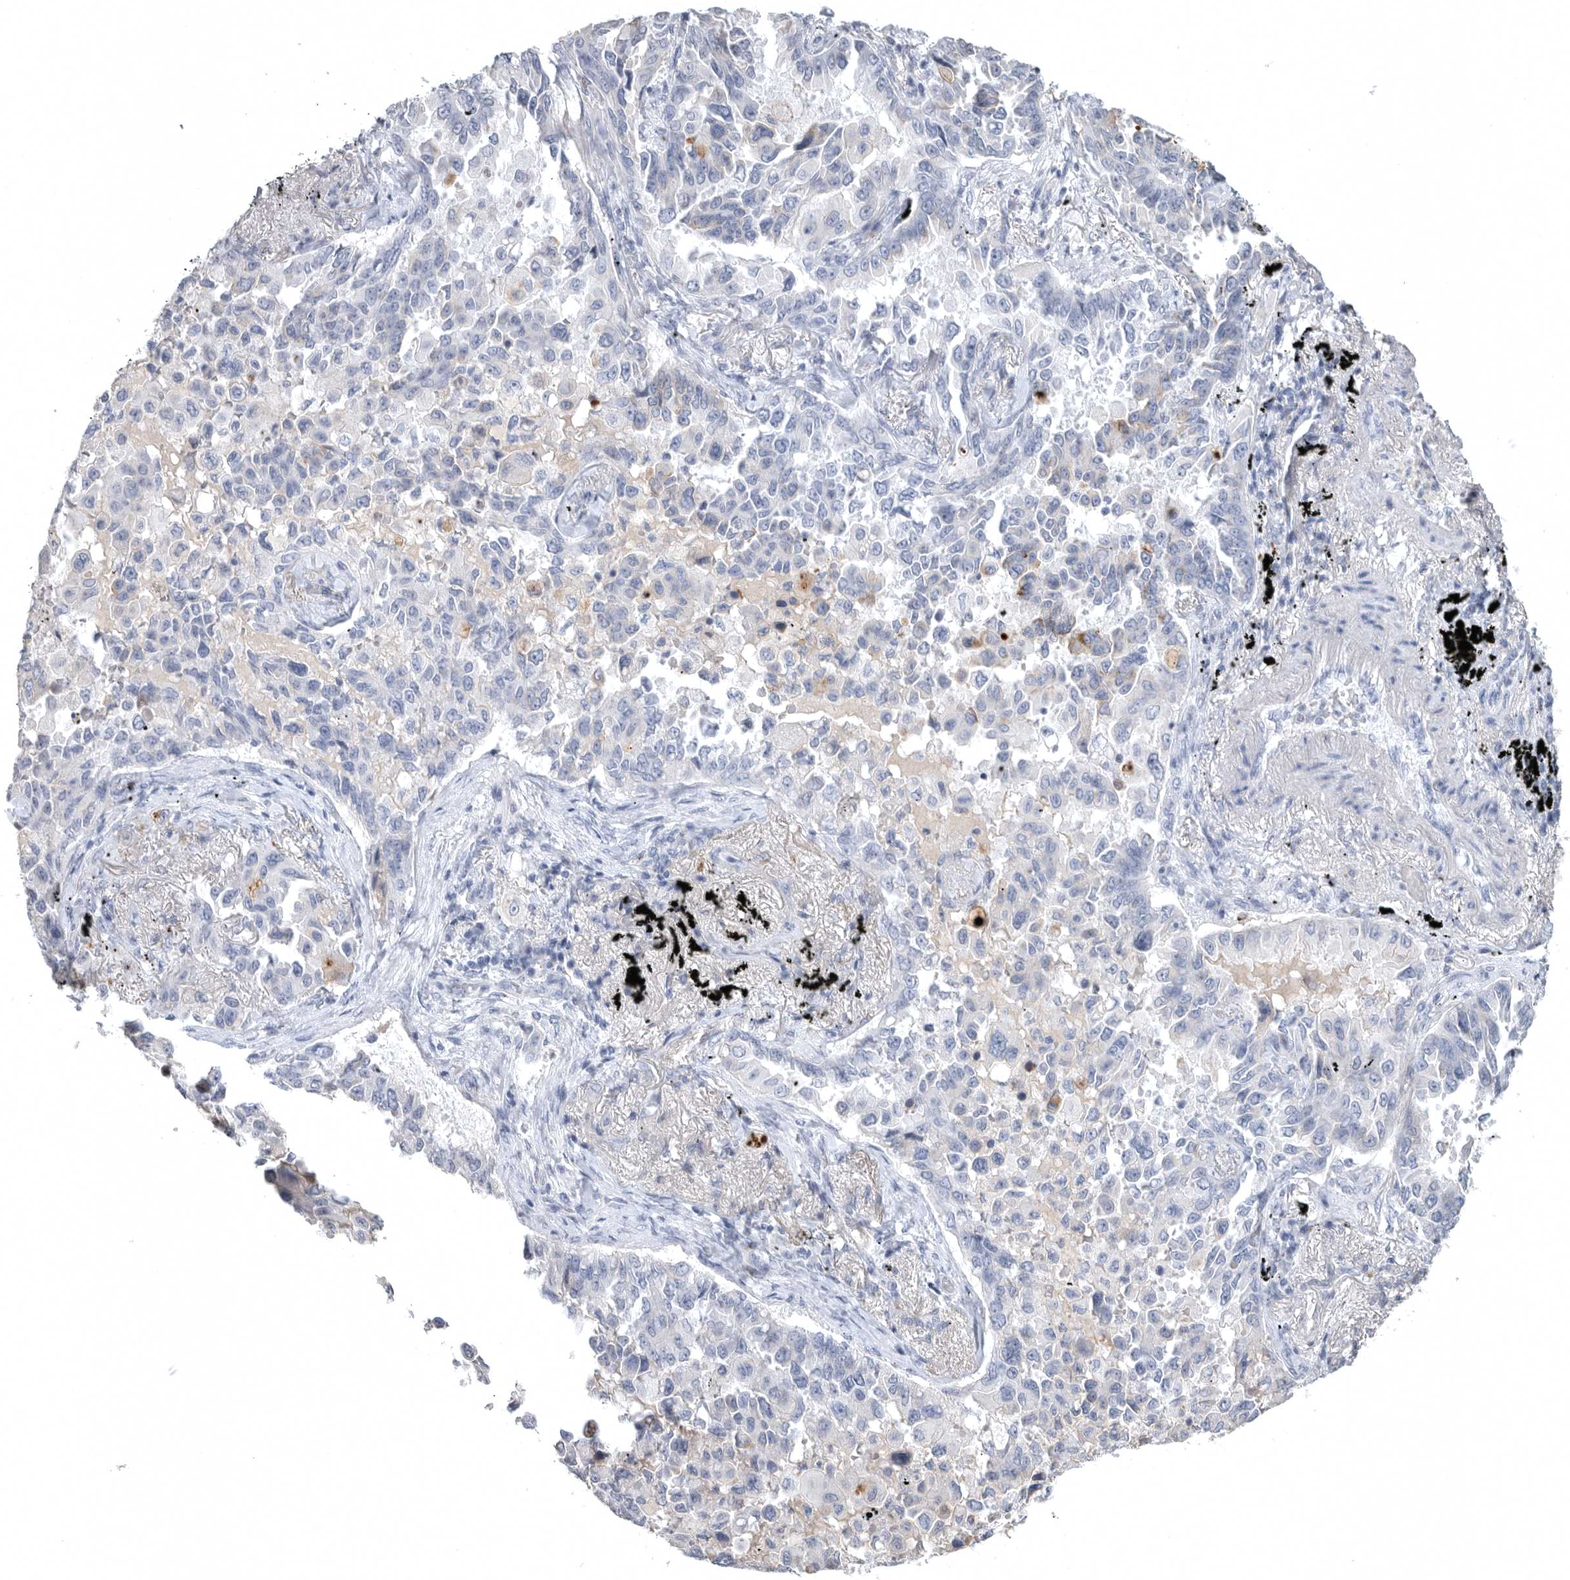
{"staining": {"intensity": "negative", "quantity": "none", "location": "none"}, "tissue": "lung cancer", "cell_type": "Tumor cells", "image_type": "cancer", "snomed": [{"axis": "morphology", "description": "Adenocarcinoma, NOS"}, {"axis": "topography", "description": "Lung"}], "caption": "This is a photomicrograph of immunohistochemistry (IHC) staining of lung cancer (adenocarcinoma), which shows no staining in tumor cells. (Brightfield microscopy of DAB IHC at high magnification).", "gene": "TIMP1", "patient": {"sex": "female", "age": 67}}